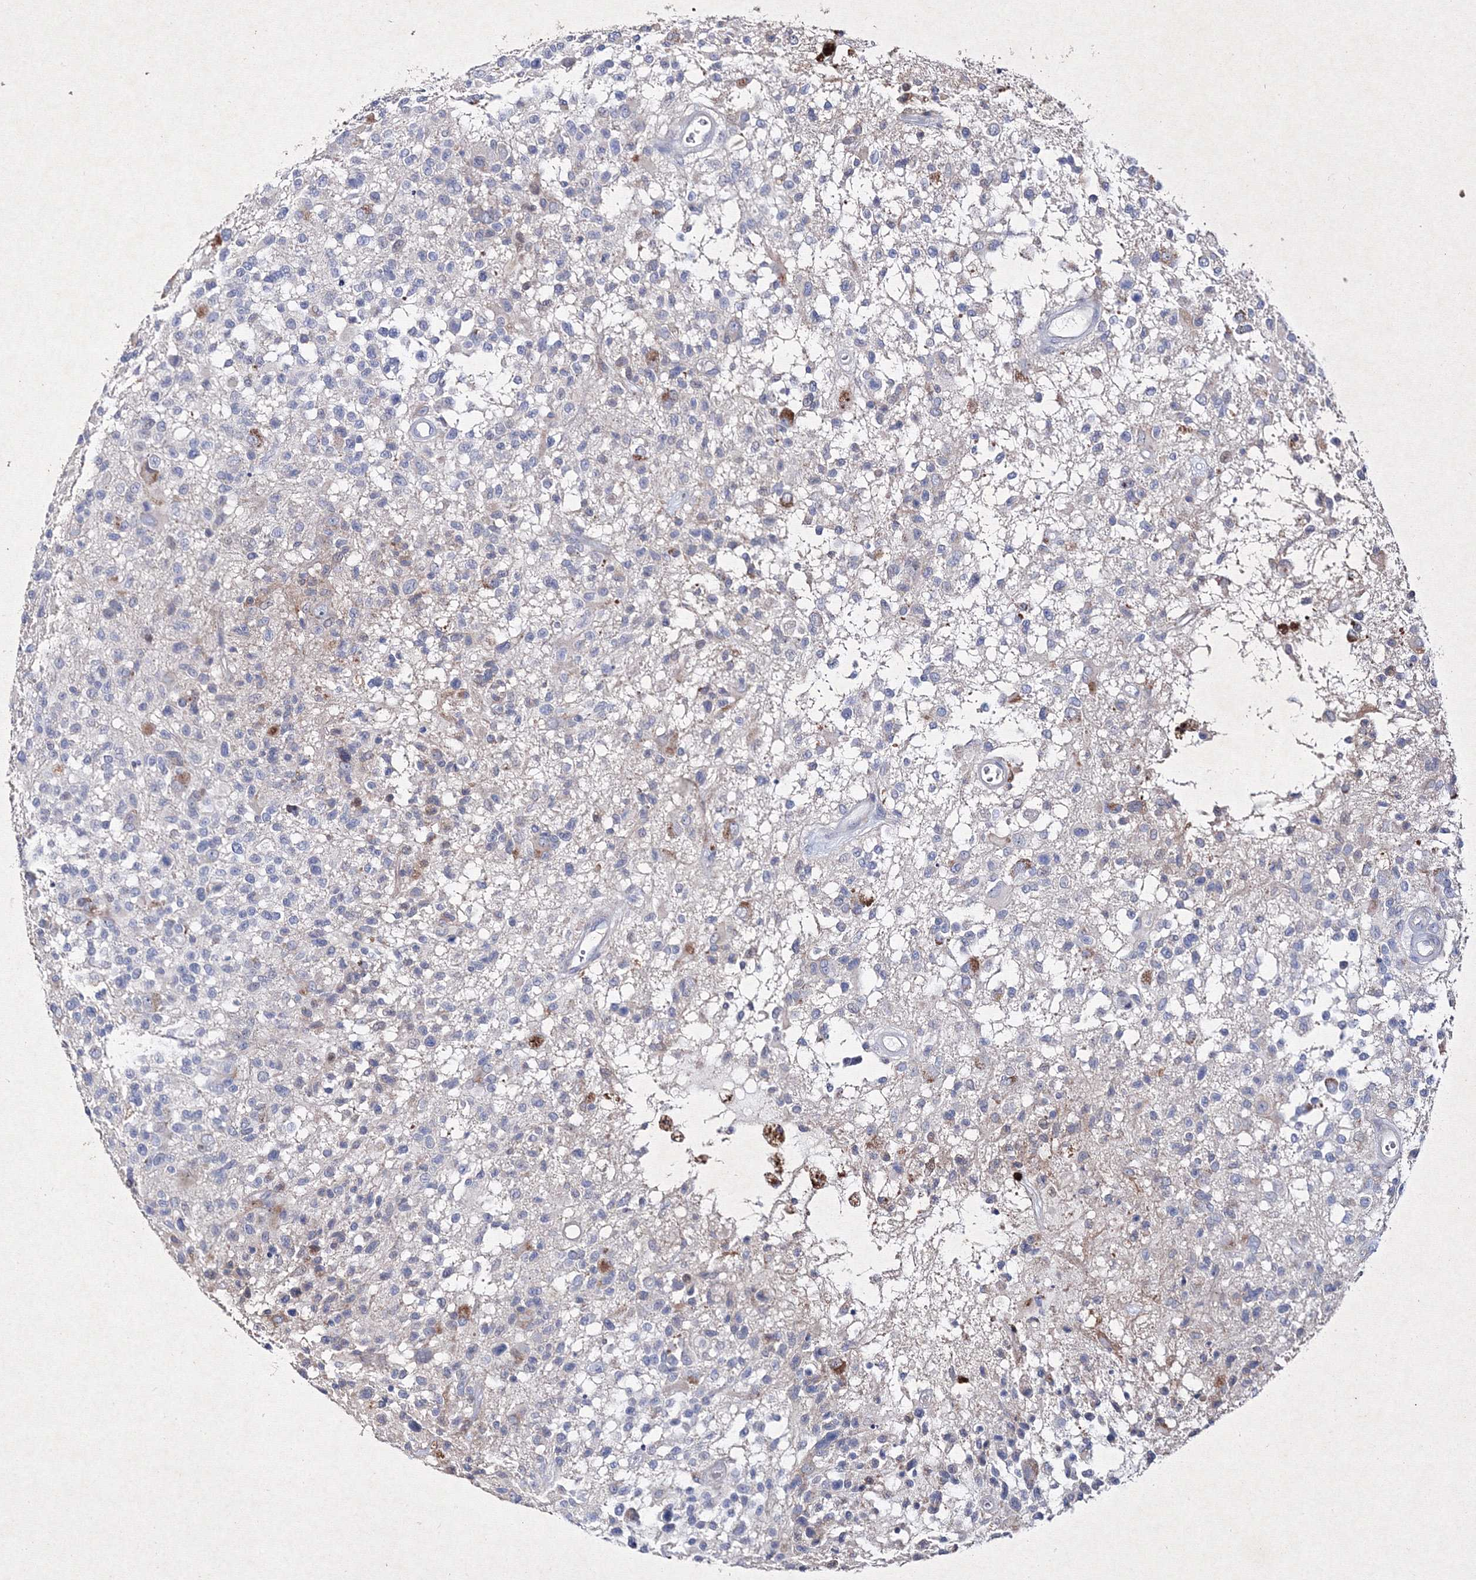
{"staining": {"intensity": "negative", "quantity": "none", "location": "none"}, "tissue": "glioma", "cell_type": "Tumor cells", "image_type": "cancer", "snomed": [{"axis": "morphology", "description": "Glioma, malignant, High grade"}, {"axis": "morphology", "description": "Glioblastoma, NOS"}, {"axis": "topography", "description": "Brain"}], "caption": "This is an immunohistochemistry histopathology image of human glioma. There is no positivity in tumor cells.", "gene": "SMIM29", "patient": {"sex": "male", "age": 60}}